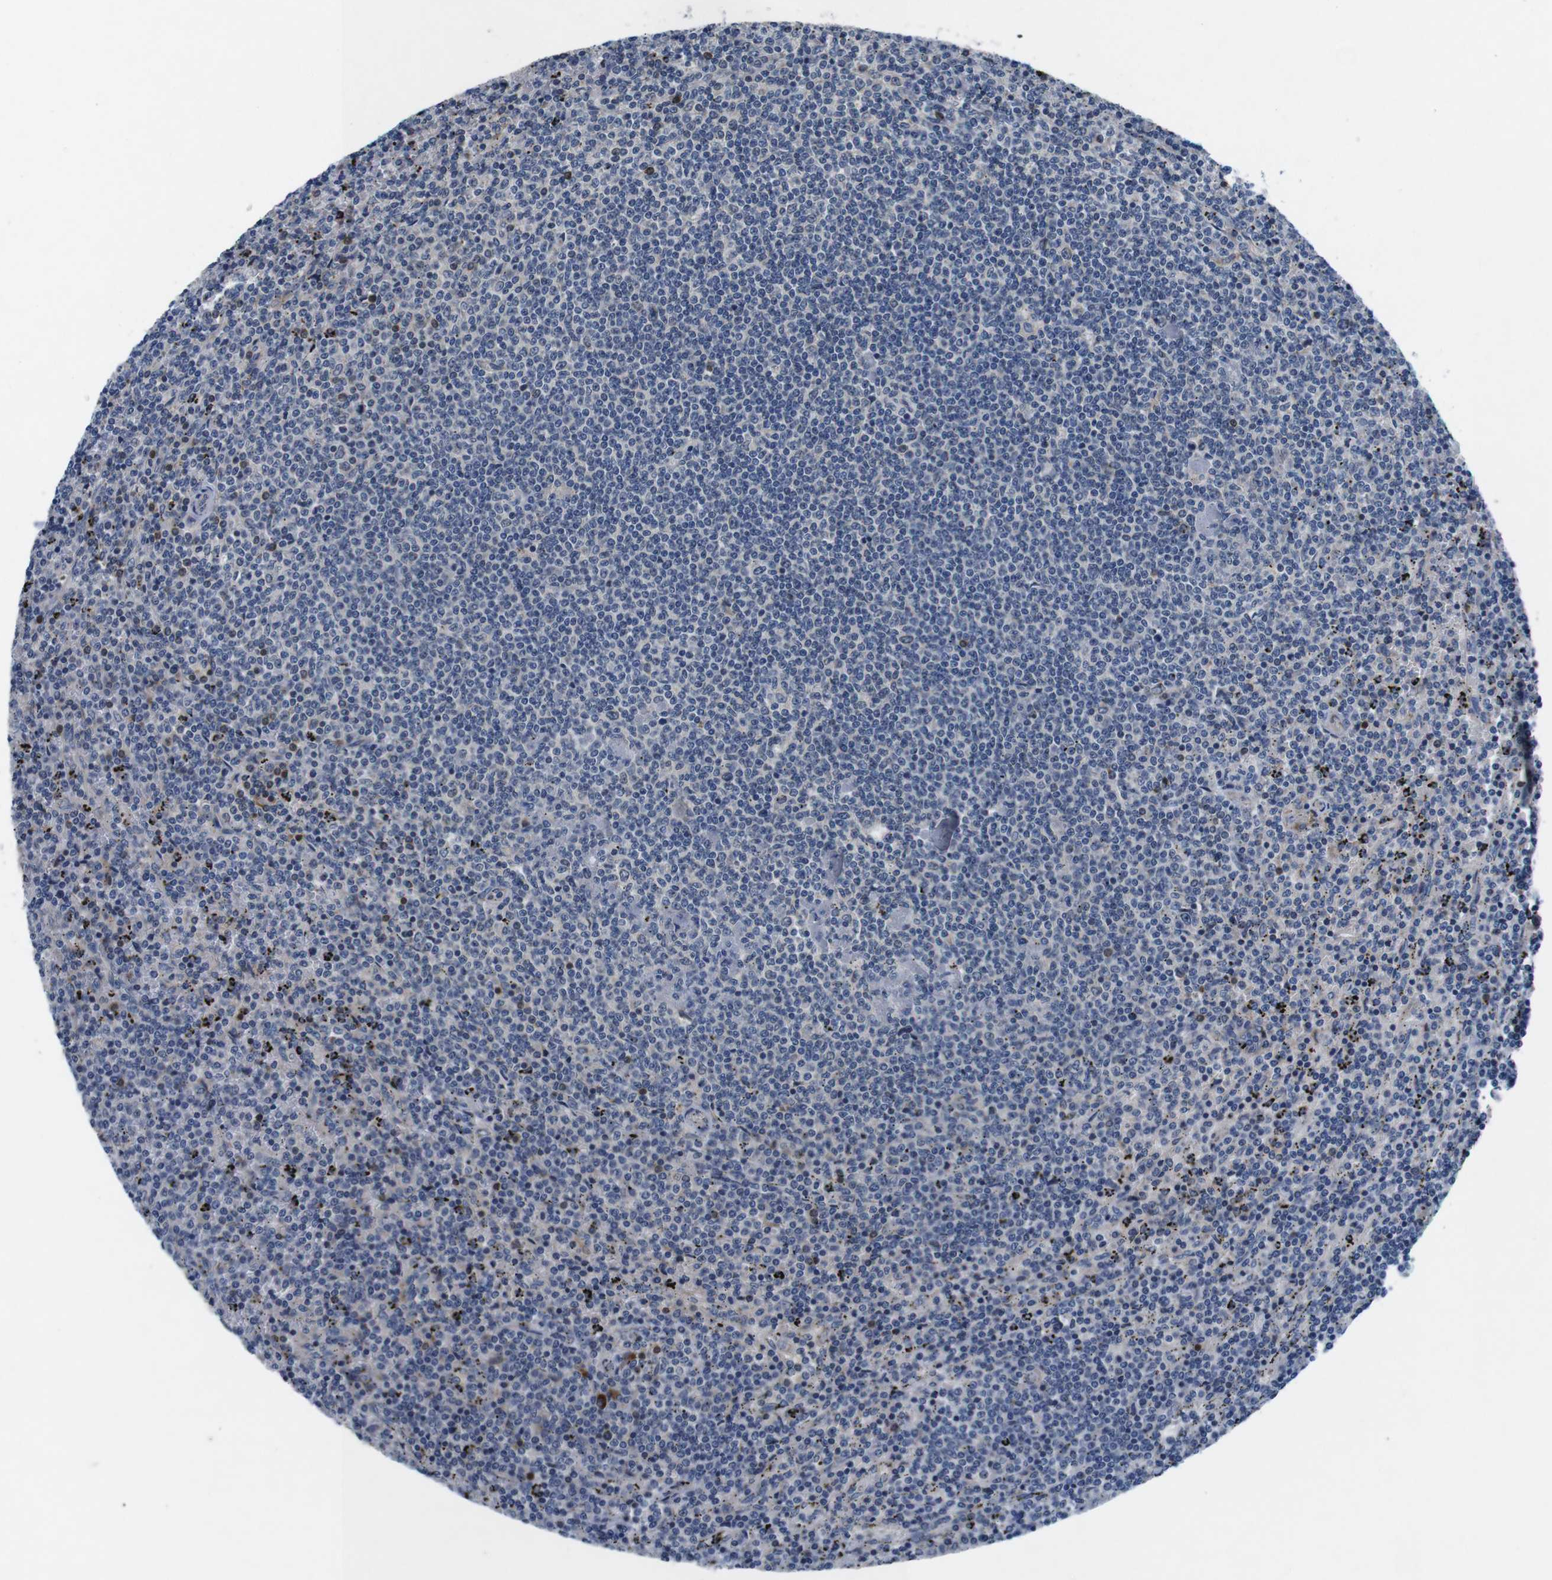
{"staining": {"intensity": "moderate", "quantity": "<25%", "location": "cytoplasmic/membranous"}, "tissue": "lymphoma", "cell_type": "Tumor cells", "image_type": "cancer", "snomed": [{"axis": "morphology", "description": "Malignant lymphoma, non-Hodgkin's type, Low grade"}, {"axis": "topography", "description": "Spleen"}], "caption": "Moderate cytoplasmic/membranous staining for a protein is identified in approximately <25% of tumor cells of malignant lymphoma, non-Hodgkin's type (low-grade) using IHC.", "gene": "JAK1", "patient": {"sex": "female", "age": 50}}